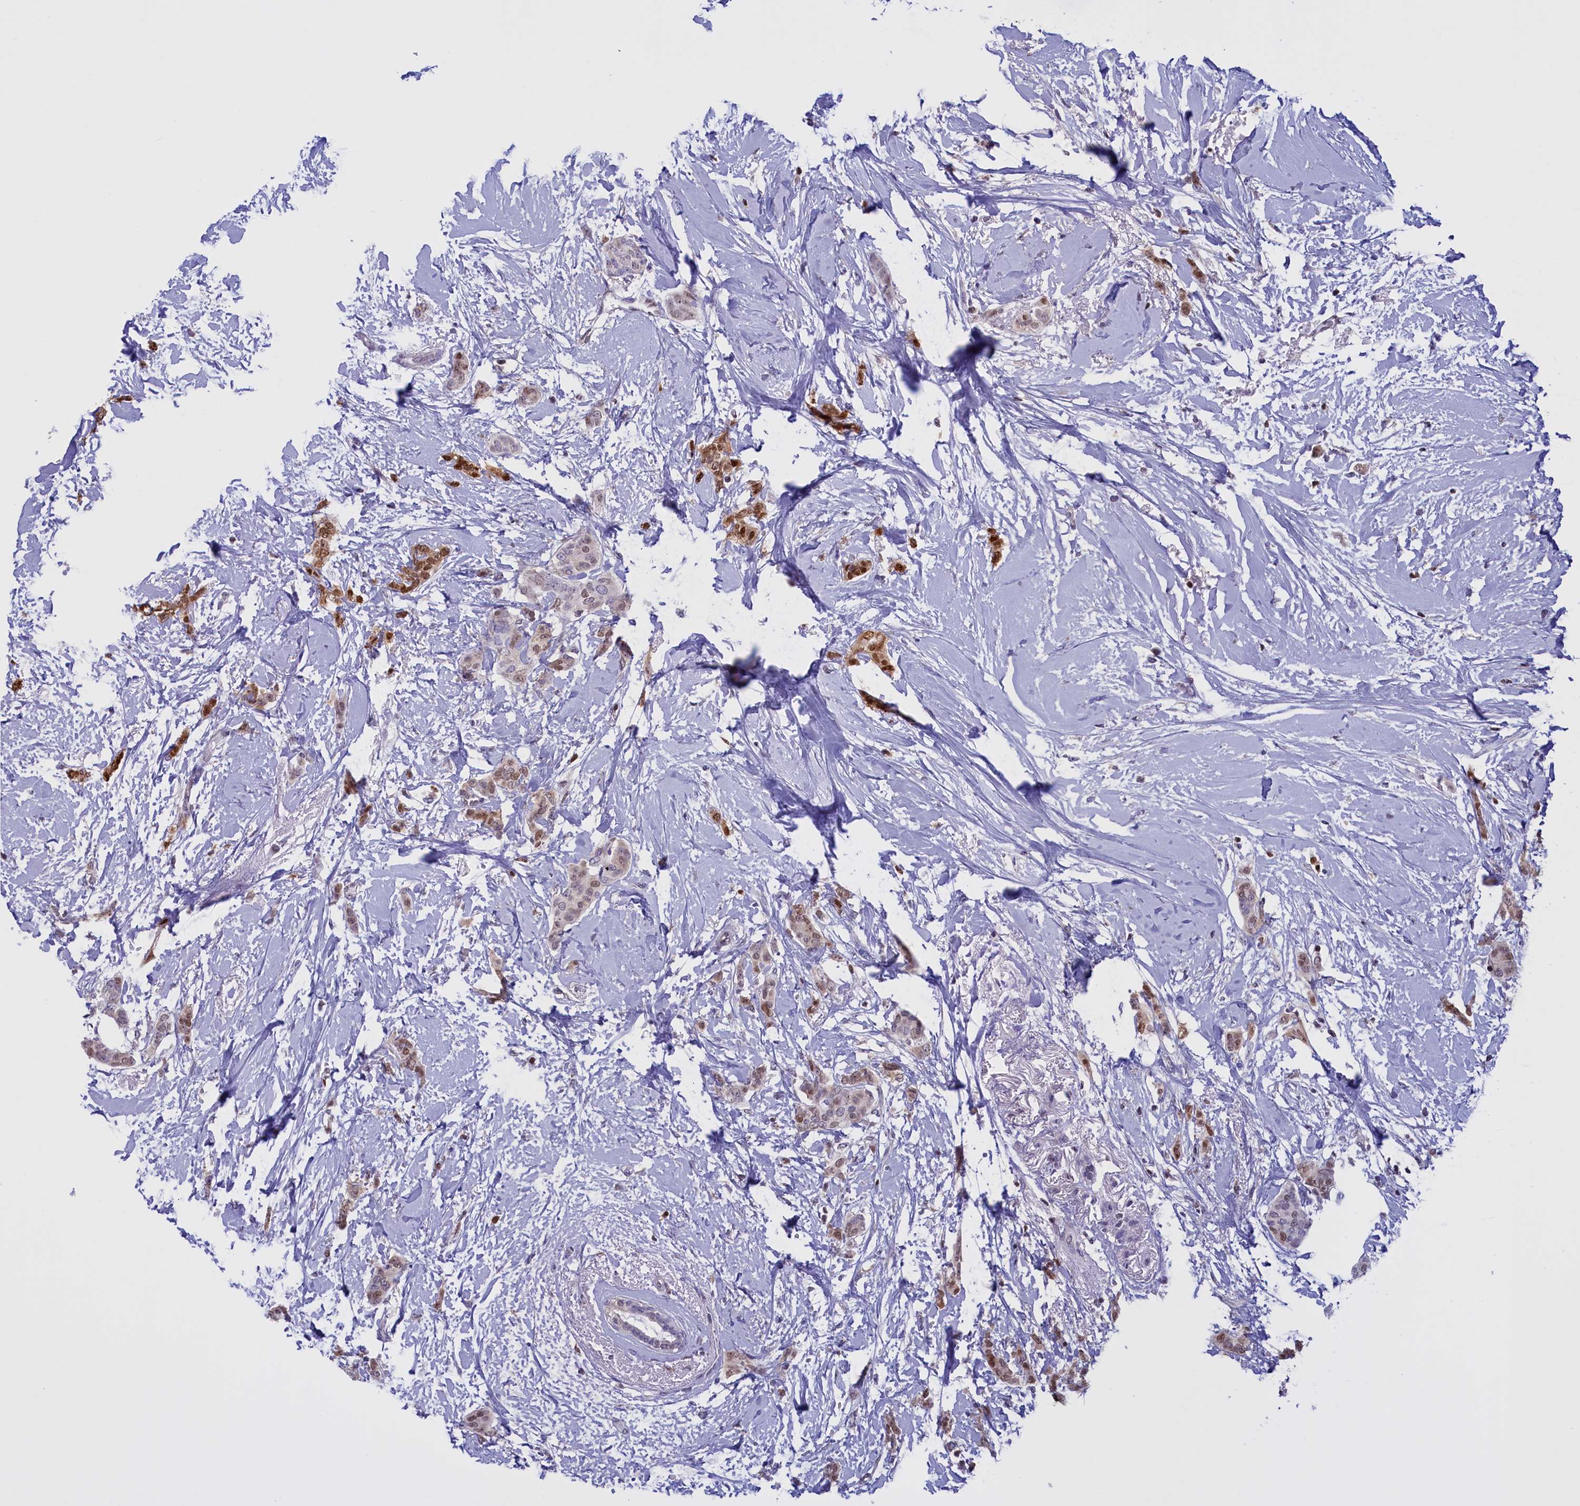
{"staining": {"intensity": "moderate", "quantity": "25%-75%", "location": "nuclear"}, "tissue": "breast cancer", "cell_type": "Tumor cells", "image_type": "cancer", "snomed": [{"axis": "morphology", "description": "Duct carcinoma"}, {"axis": "topography", "description": "Breast"}], "caption": "Immunohistochemical staining of human infiltrating ductal carcinoma (breast) demonstrates medium levels of moderate nuclear staining in about 25%-75% of tumor cells. The staining was performed using DAB (3,3'-diaminobenzidine), with brown indicating positive protein expression. Nuclei are stained blue with hematoxylin.", "gene": "IZUMO2", "patient": {"sex": "female", "age": 72}}